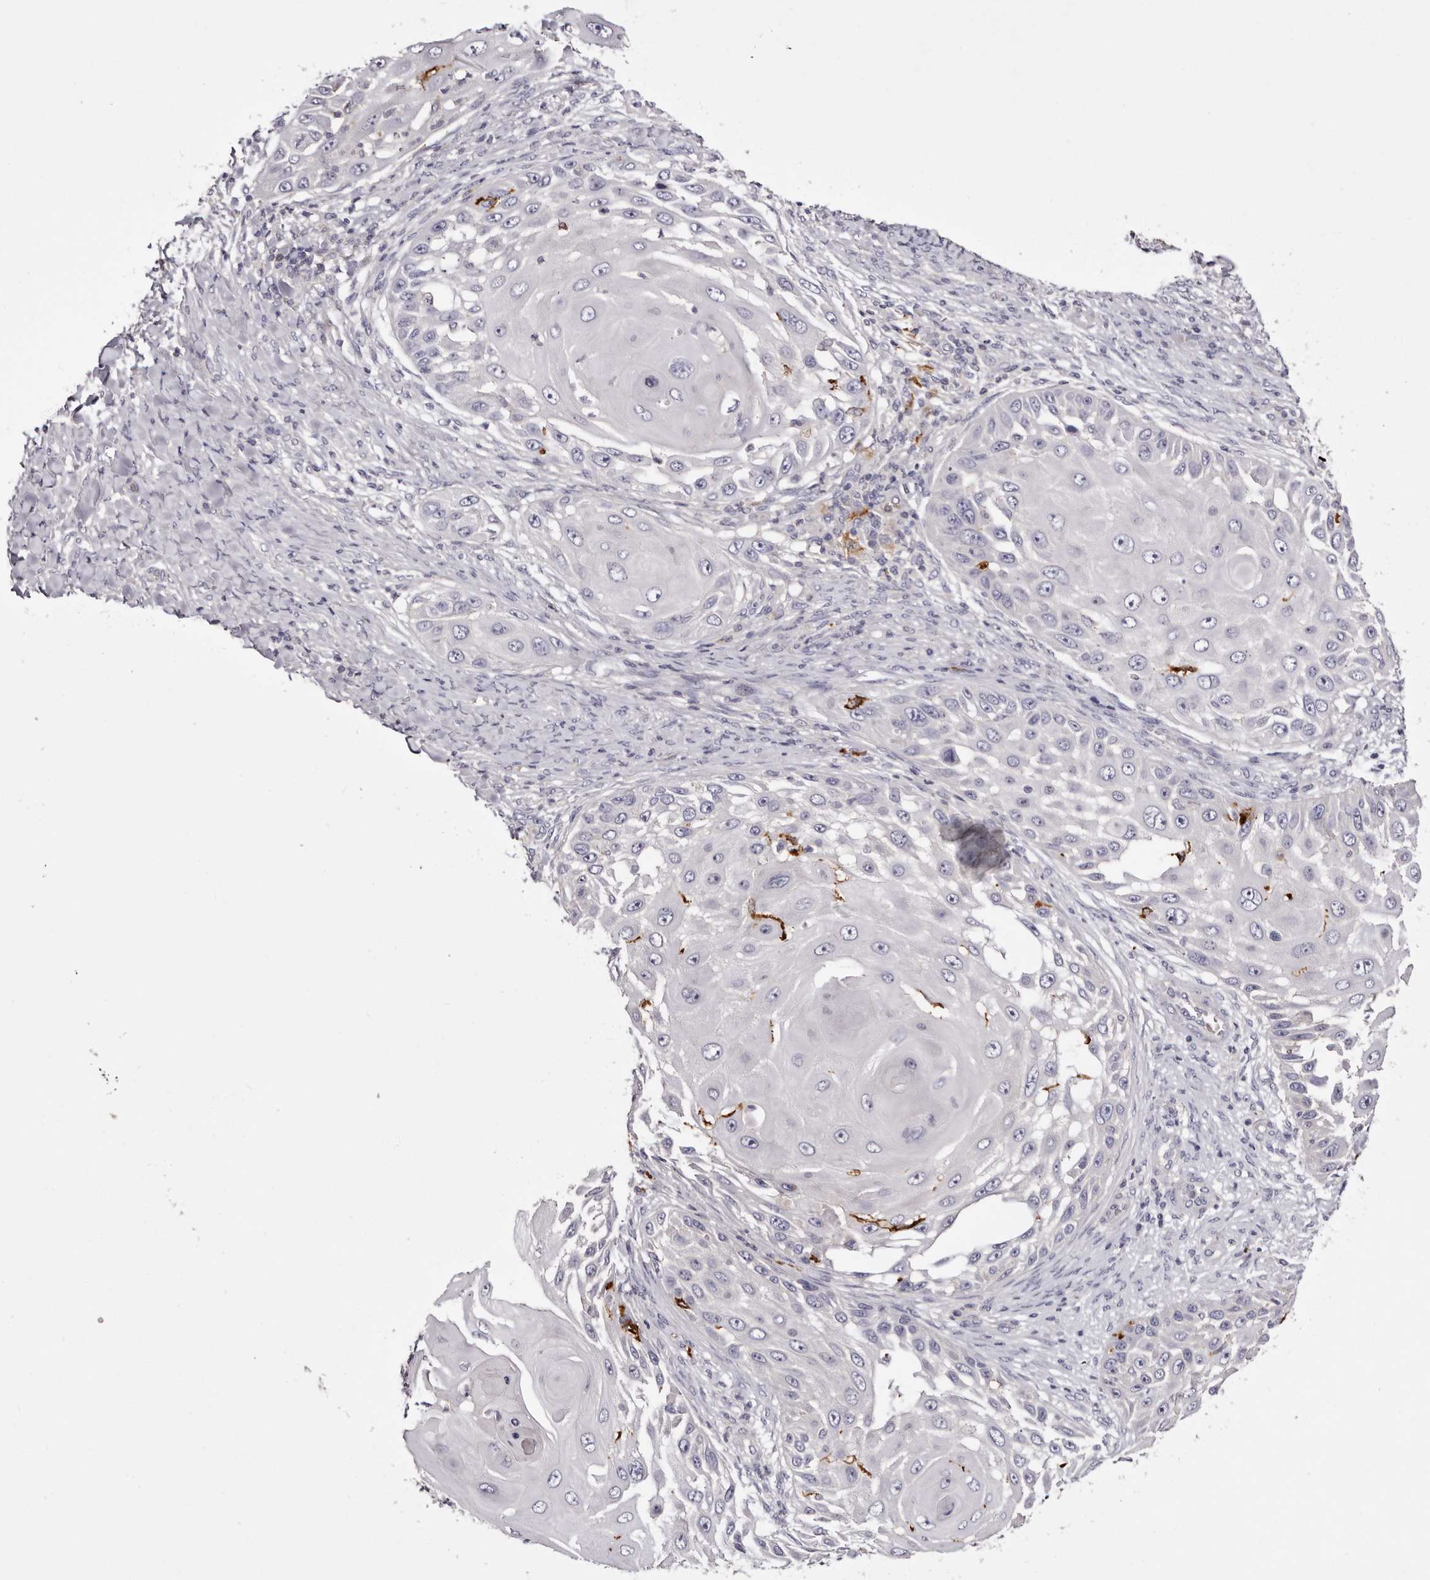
{"staining": {"intensity": "negative", "quantity": "none", "location": "none"}, "tissue": "skin cancer", "cell_type": "Tumor cells", "image_type": "cancer", "snomed": [{"axis": "morphology", "description": "Squamous cell carcinoma, NOS"}, {"axis": "topography", "description": "Skin"}], "caption": "A high-resolution photomicrograph shows immunohistochemistry staining of skin cancer (squamous cell carcinoma), which reveals no significant expression in tumor cells.", "gene": "S1PR5", "patient": {"sex": "female", "age": 44}}